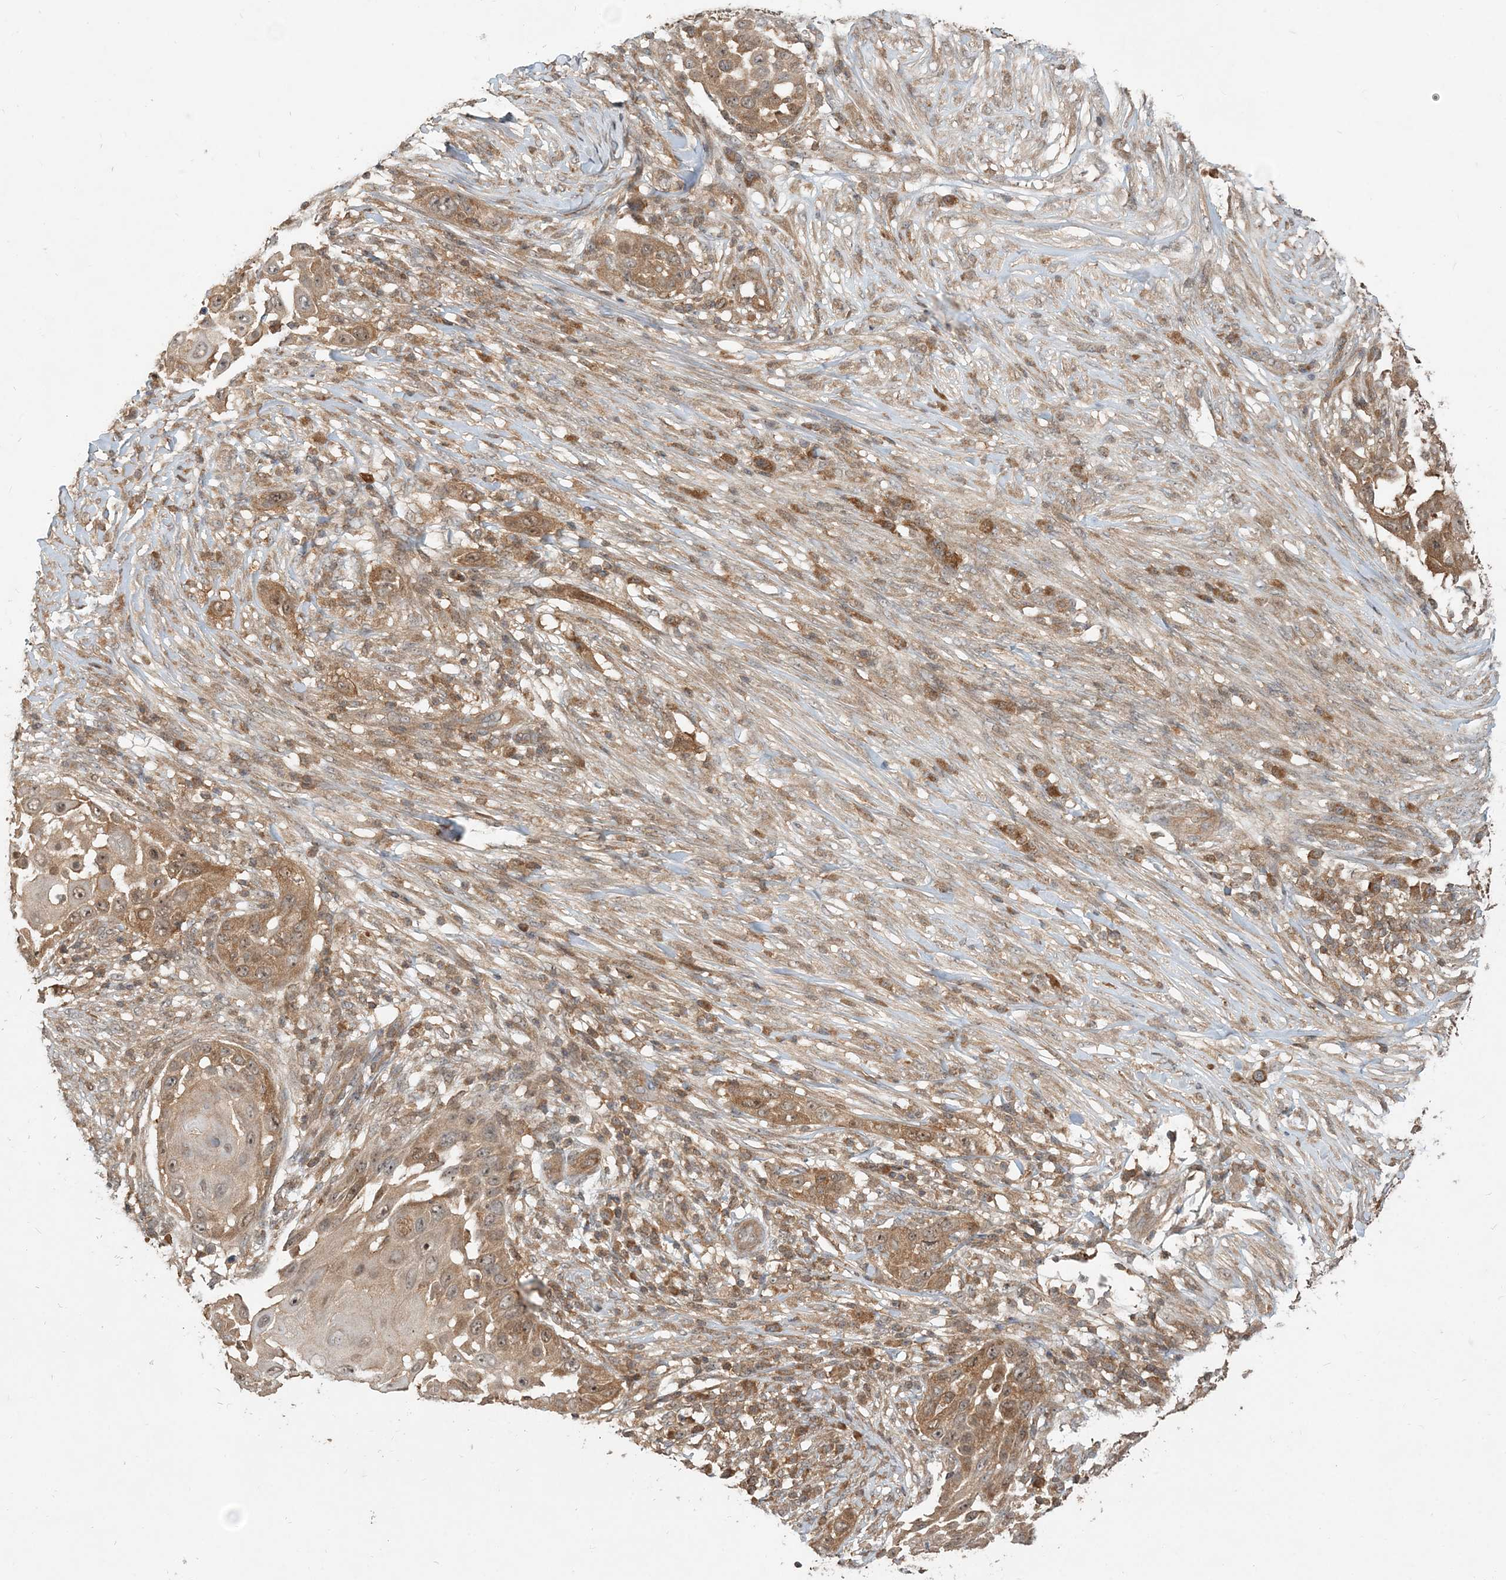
{"staining": {"intensity": "moderate", "quantity": "25%-75%", "location": "cytoplasmic/membranous"}, "tissue": "skin cancer", "cell_type": "Tumor cells", "image_type": "cancer", "snomed": [{"axis": "morphology", "description": "Squamous cell carcinoma, NOS"}, {"axis": "topography", "description": "Skin"}], "caption": "The image displays a brown stain indicating the presence of a protein in the cytoplasmic/membranous of tumor cells in skin cancer.", "gene": "CAB39", "patient": {"sex": "female", "age": 44}}